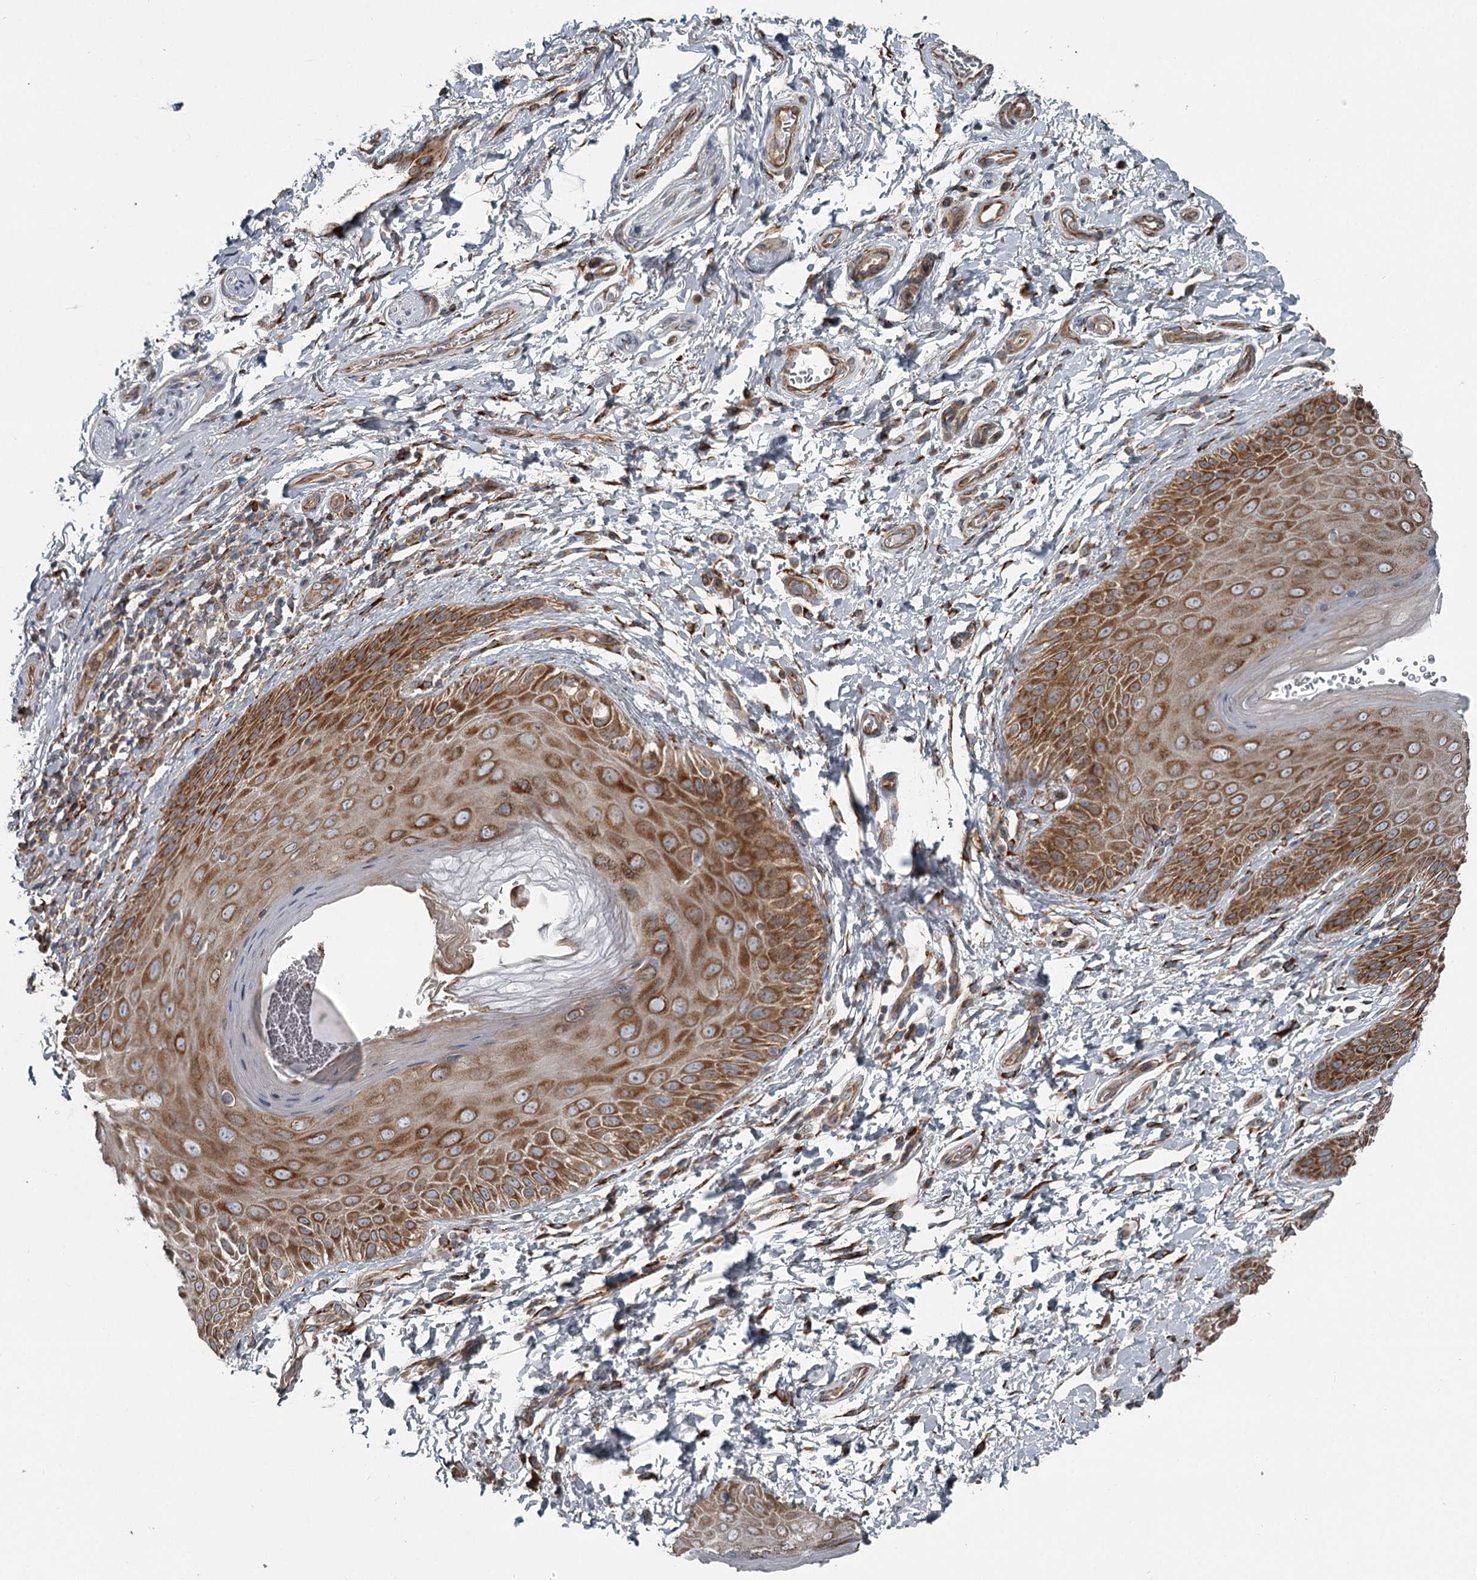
{"staining": {"intensity": "strong", "quantity": ">75%", "location": "cytoplasmic/membranous"}, "tissue": "skin", "cell_type": "Epidermal cells", "image_type": "normal", "snomed": [{"axis": "morphology", "description": "Normal tissue, NOS"}, {"axis": "topography", "description": "Anal"}], "caption": "Immunohistochemical staining of normal skin demonstrates strong cytoplasmic/membranous protein positivity in about >75% of epidermal cells.", "gene": "RASSF8", "patient": {"sex": "male", "age": 44}}